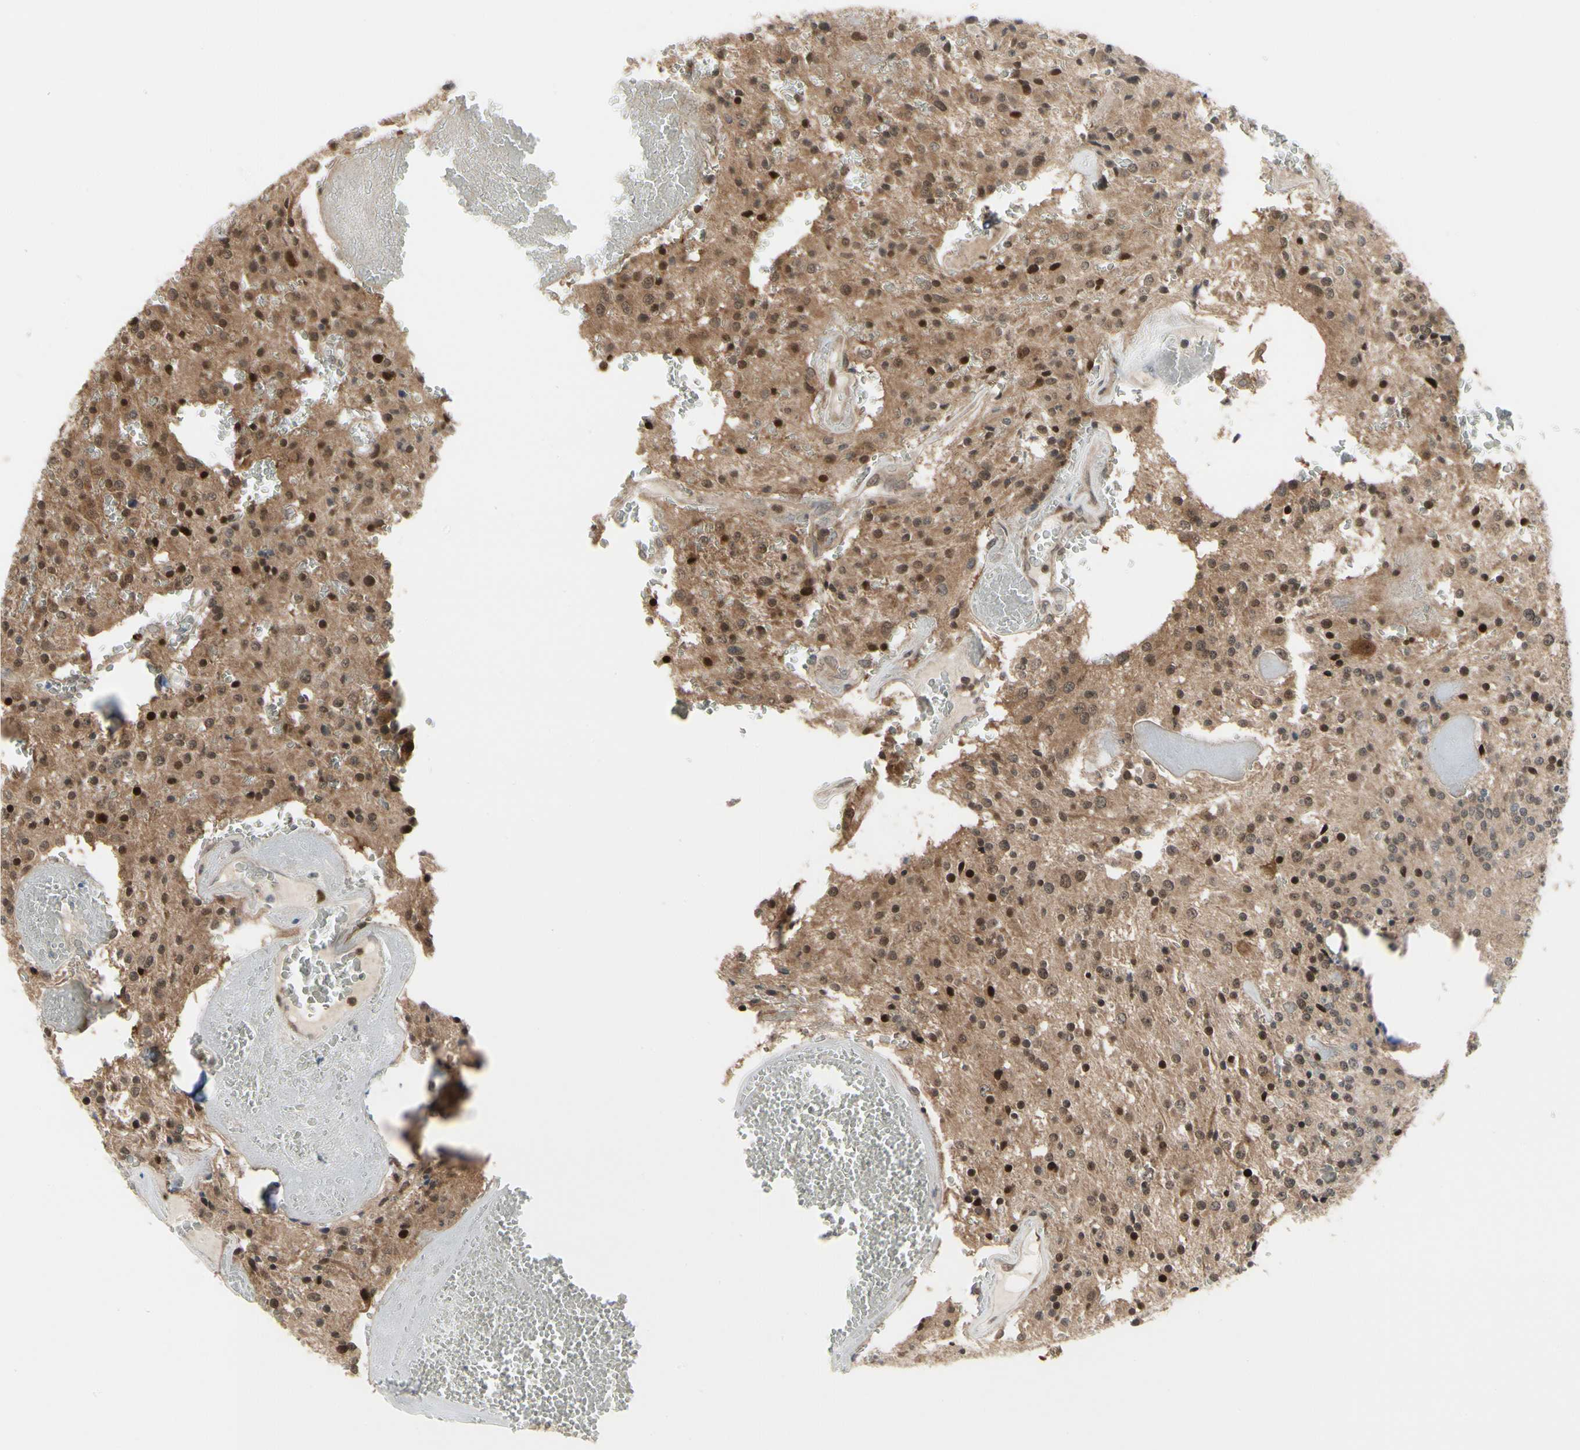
{"staining": {"intensity": "moderate", "quantity": ">75%", "location": "cytoplasmic/membranous,nuclear"}, "tissue": "glioma", "cell_type": "Tumor cells", "image_type": "cancer", "snomed": [{"axis": "morphology", "description": "Glioma, malignant, Low grade"}, {"axis": "topography", "description": "Brain"}], "caption": "The micrograph displays a brown stain indicating the presence of a protein in the cytoplasmic/membranous and nuclear of tumor cells in glioma.", "gene": "CDK5", "patient": {"sex": "male", "age": 58}}